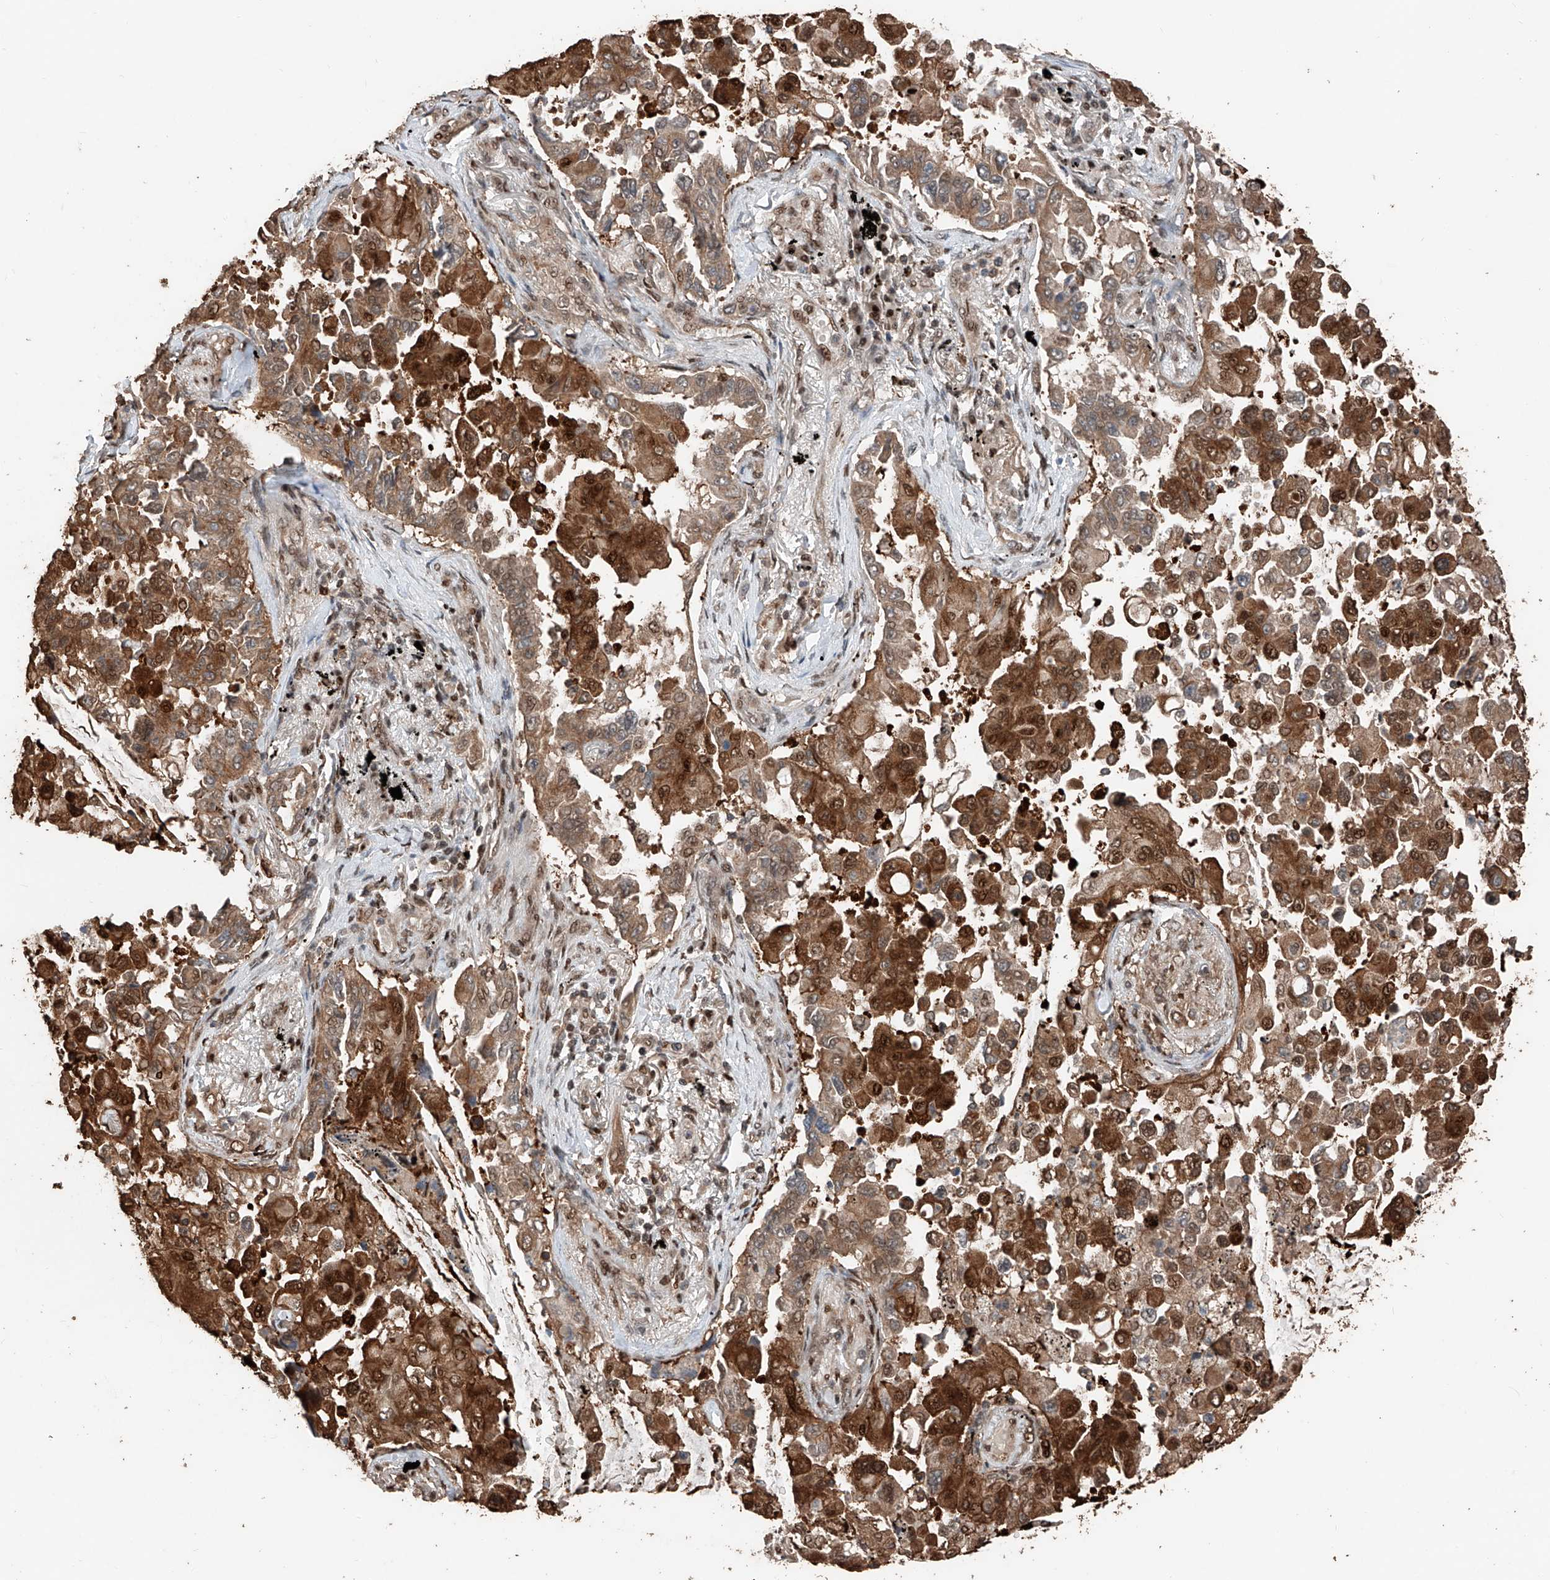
{"staining": {"intensity": "moderate", "quantity": ">75%", "location": "cytoplasmic/membranous,nuclear"}, "tissue": "lung cancer", "cell_type": "Tumor cells", "image_type": "cancer", "snomed": [{"axis": "morphology", "description": "Adenocarcinoma, NOS"}, {"axis": "topography", "description": "Lung"}], "caption": "This histopathology image exhibits immunohistochemistry staining of human lung cancer, with medium moderate cytoplasmic/membranous and nuclear expression in approximately >75% of tumor cells.", "gene": "RMND1", "patient": {"sex": "female", "age": 67}}